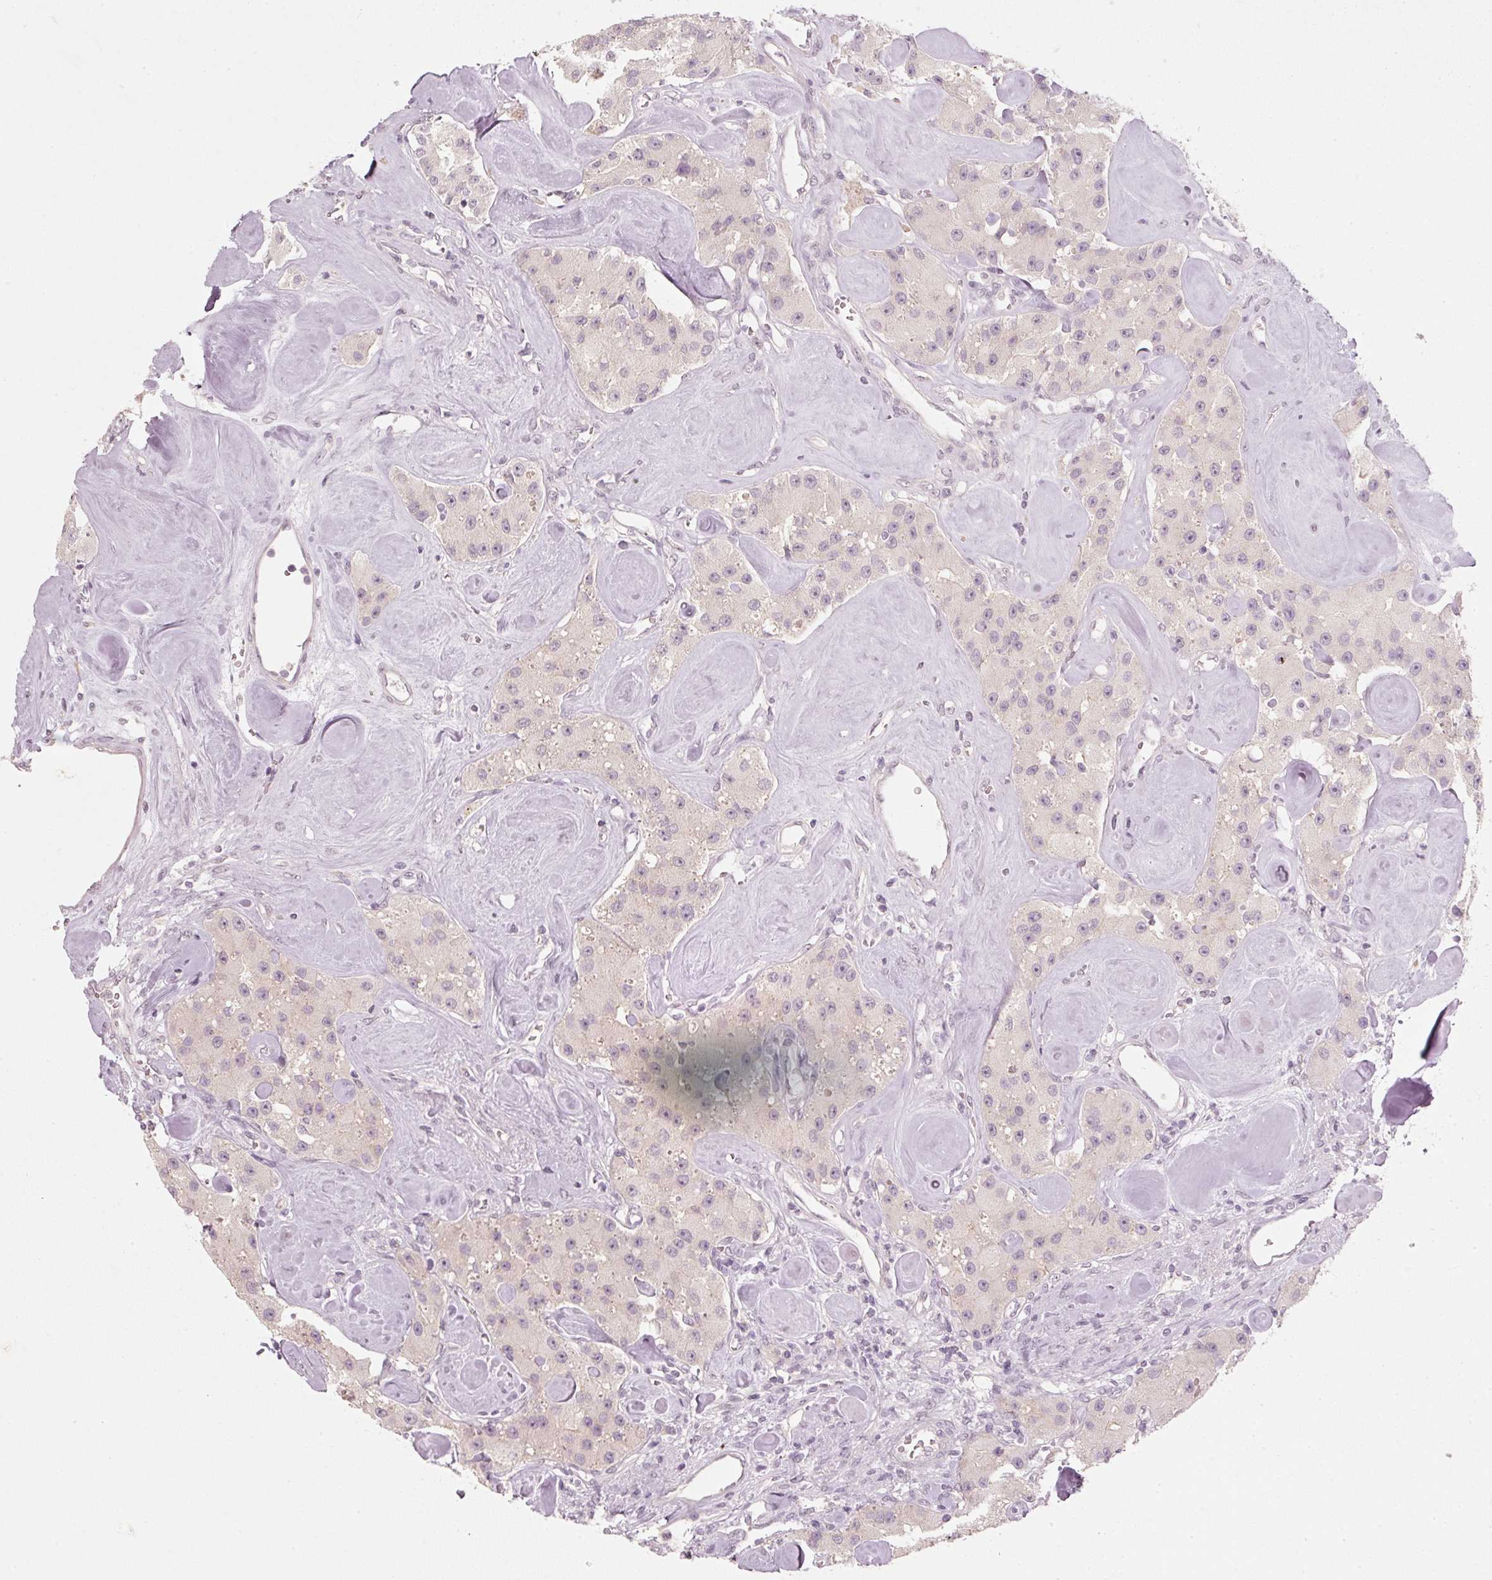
{"staining": {"intensity": "negative", "quantity": "none", "location": "none"}, "tissue": "carcinoid", "cell_type": "Tumor cells", "image_type": "cancer", "snomed": [{"axis": "morphology", "description": "Carcinoid, malignant, NOS"}, {"axis": "topography", "description": "Pancreas"}], "caption": "Immunohistochemical staining of human carcinoid demonstrates no significant expression in tumor cells. (DAB (3,3'-diaminobenzidine) immunohistochemistry (IHC), high magnification).", "gene": "STEAP1", "patient": {"sex": "male", "age": 41}}